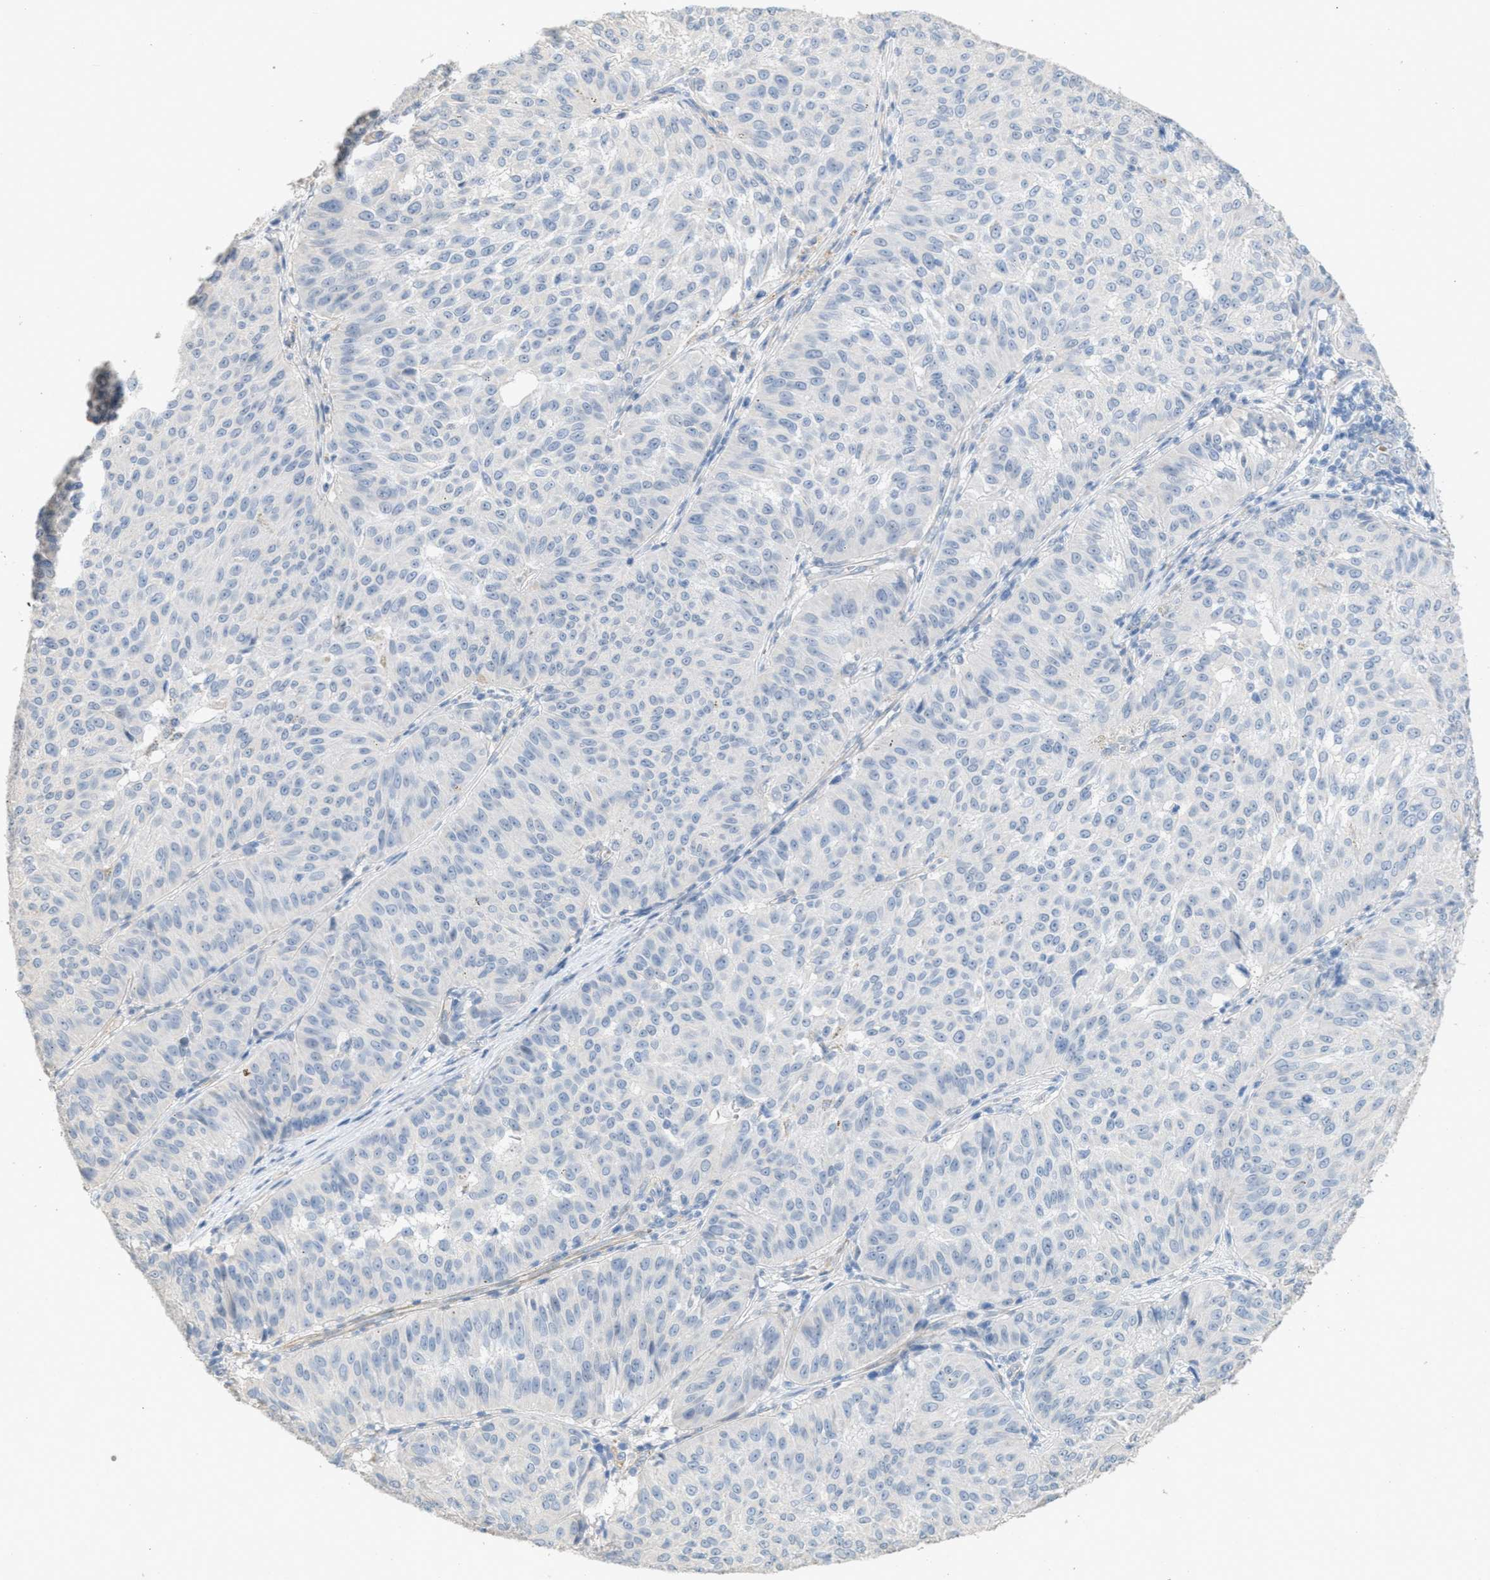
{"staining": {"intensity": "negative", "quantity": "none", "location": "none"}, "tissue": "melanoma", "cell_type": "Tumor cells", "image_type": "cancer", "snomed": [{"axis": "morphology", "description": "Malignant melanoma, NOS"}, {"axis": "topography", "description": "Skin"}], "caption": "A histopathology image of malignant melanoma stained for a protein exhibits no brown staining in tumor cells.", "gene": "MRS2", "patient": {"sex": "female", "age": 72}}